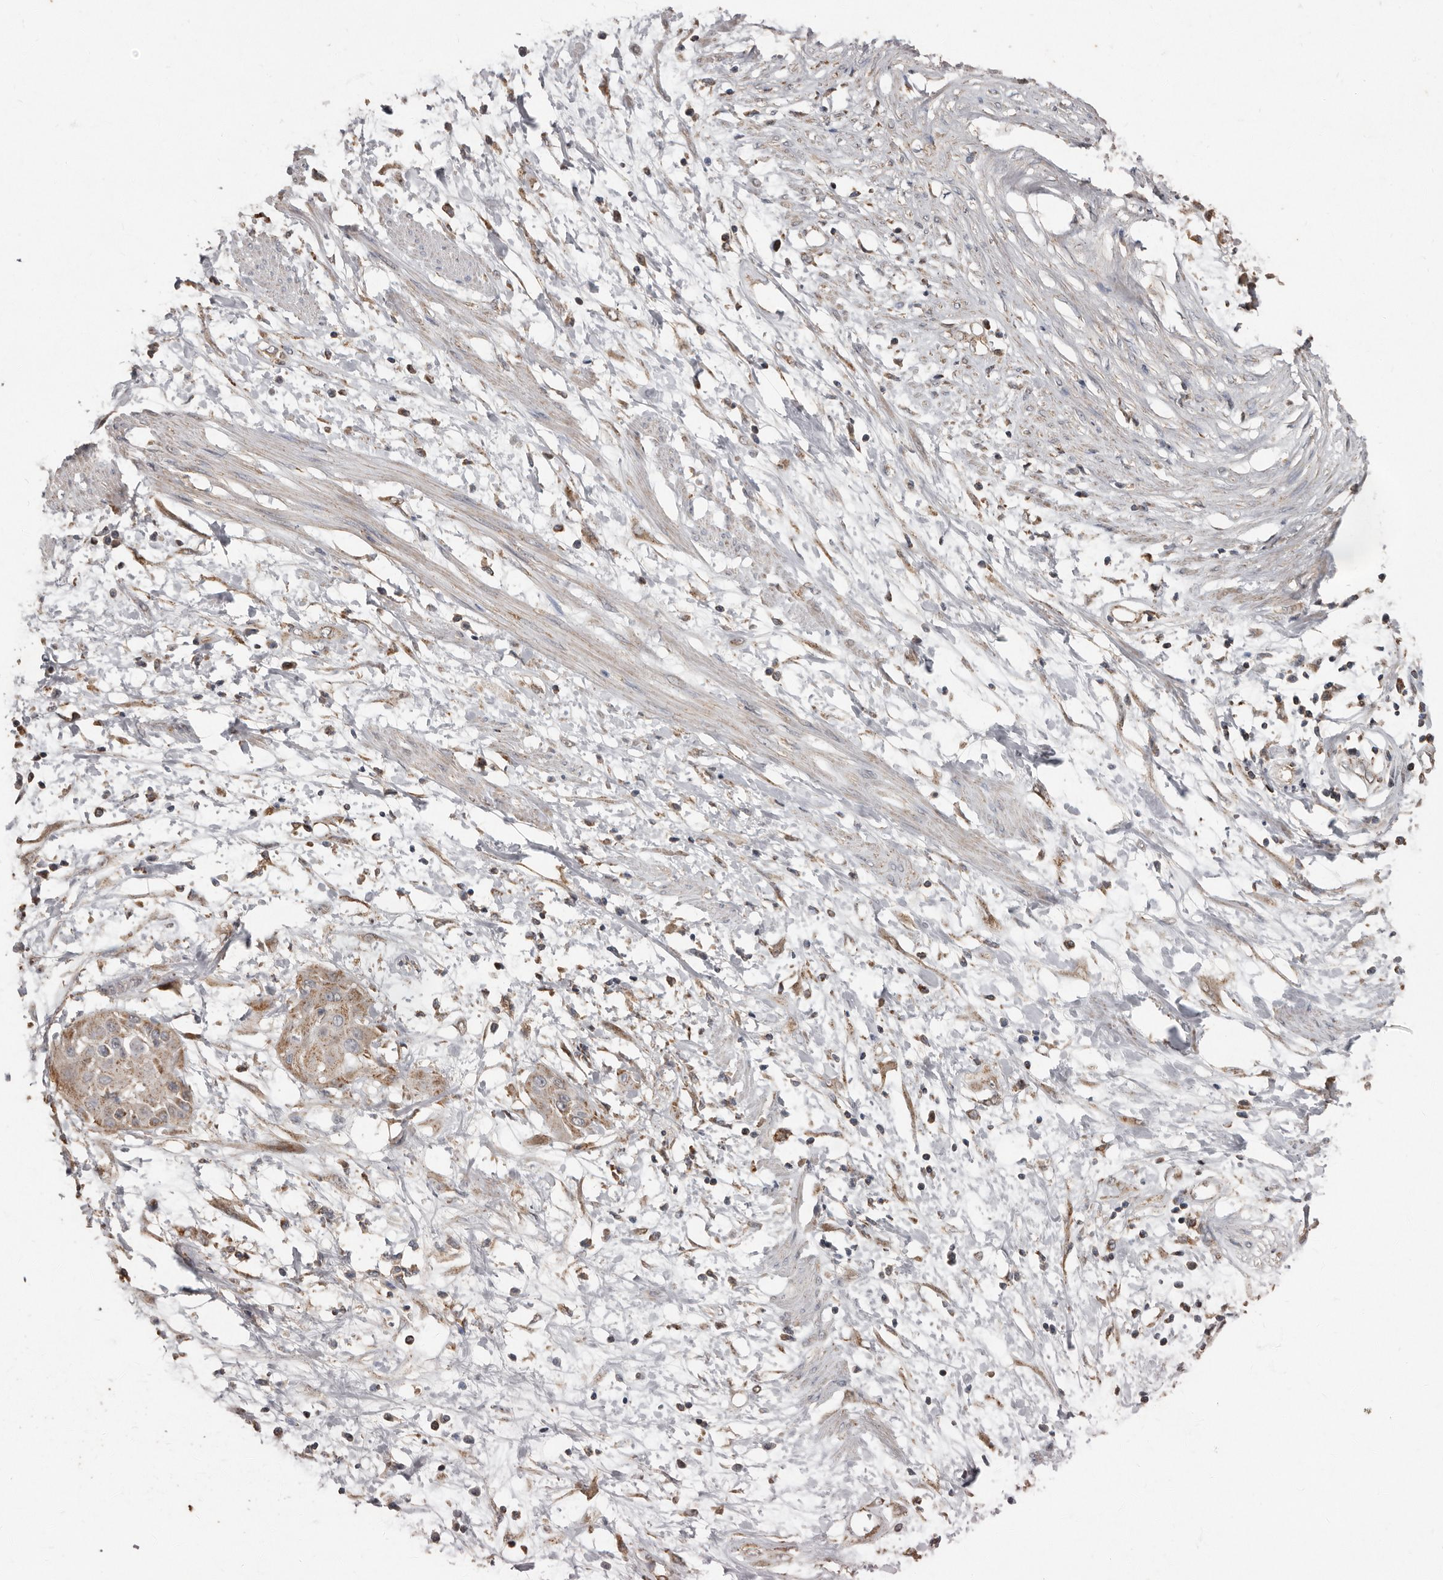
{"staining": {"intensity": "moderate", "quantity": "25%-75%", "location": "cytoplasmic/membranous"}, "tissue": "cervical cancer", "cell_type": "Tumor cells", "image_type": "cancer", "snomed": [{"axis": "morphology", "description": "Squamous cell carcinoma, NOS"}, {"axis": "topography", "description": "Cervix"}], "caption": "This micrograph reveals cervical cancer (squamous cell carcinoma) stained with IHC to label a protein in brown. The cytoplasmic/membranous of tumor cells show moderate positivity for the protein. Nuclei are counter-stained blue.", "gene": "KIF26B", "patient": {"sex": "female", "age": 57}}